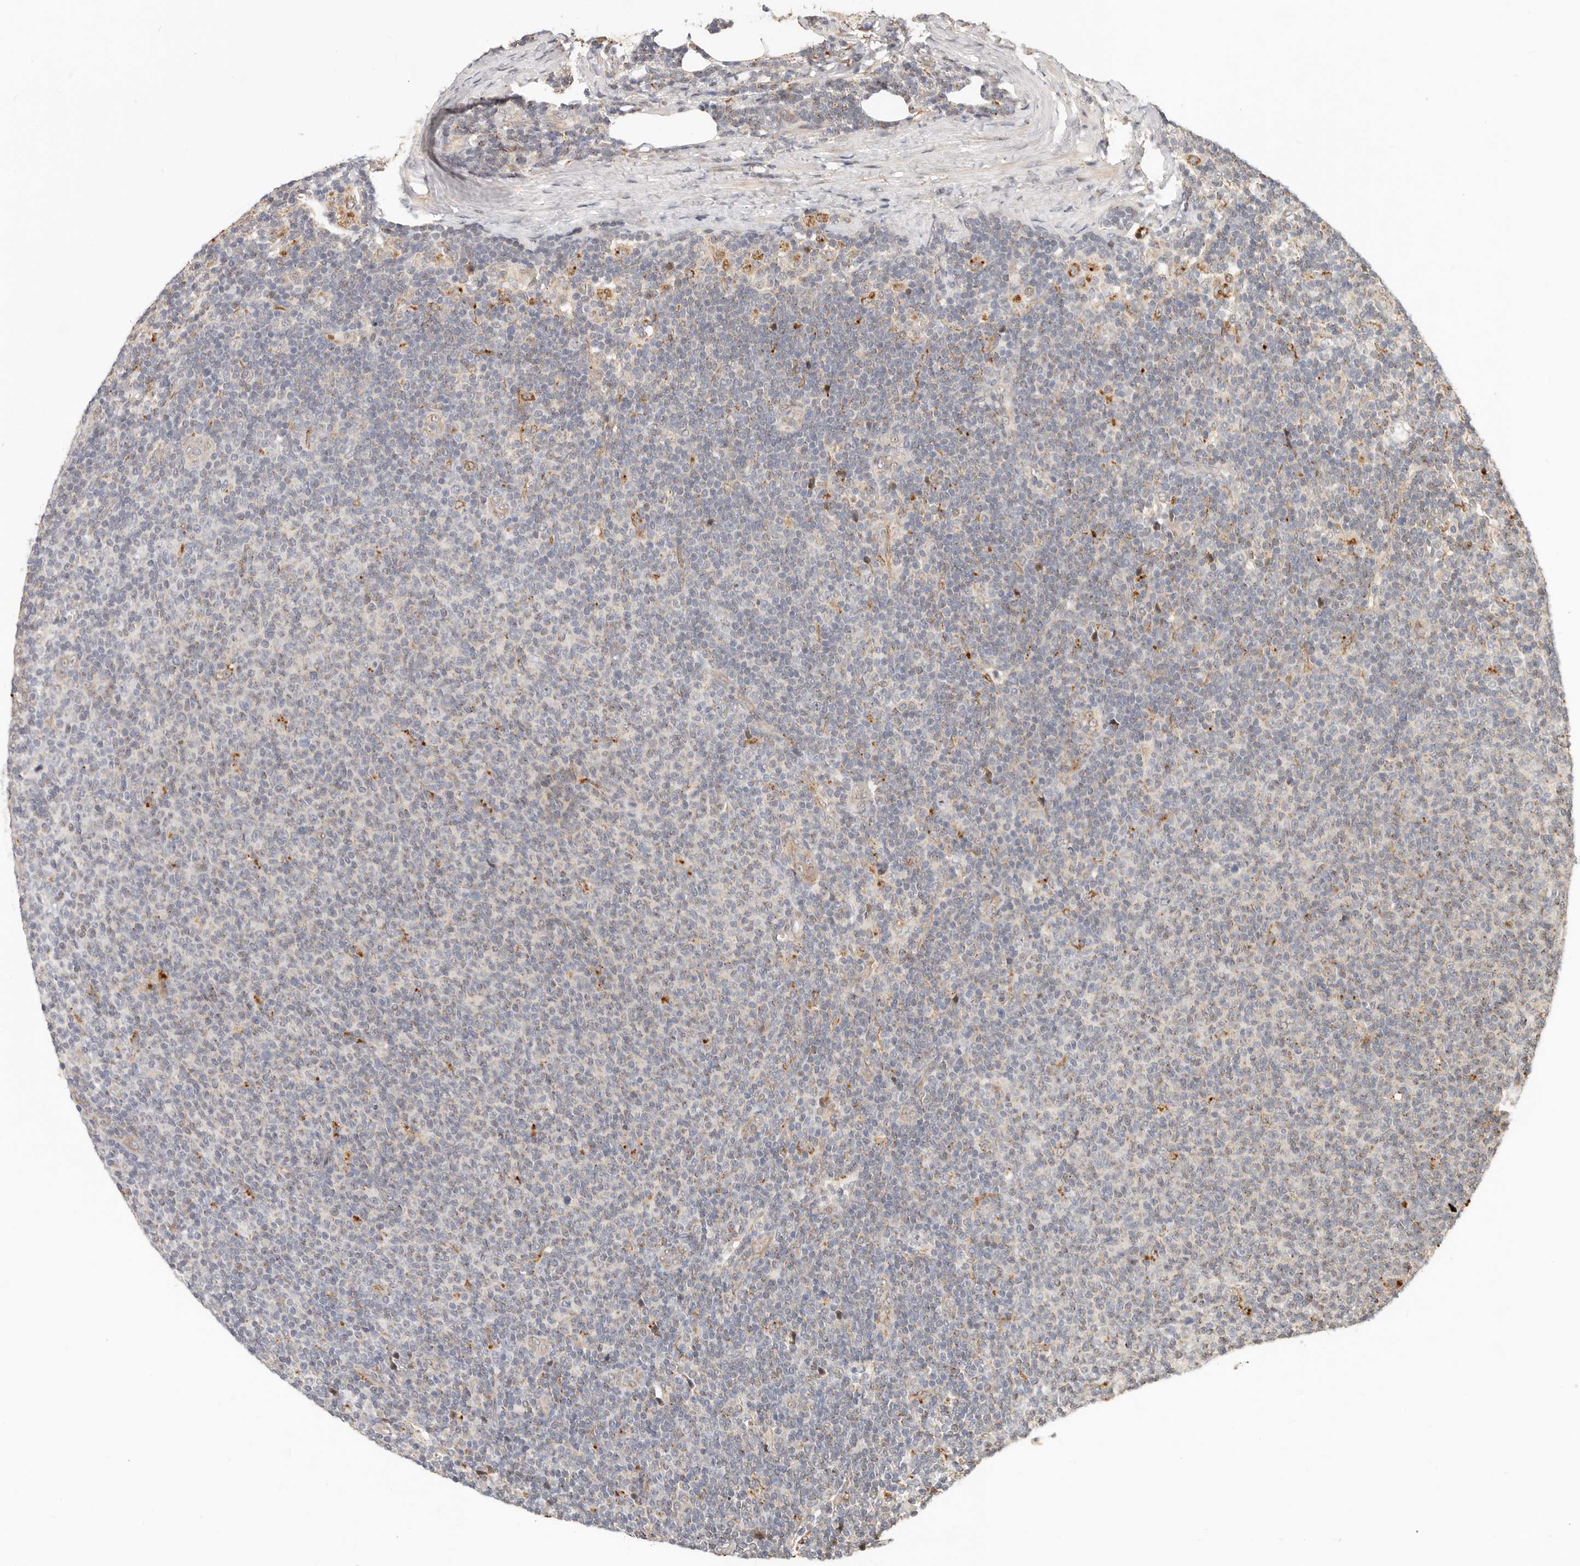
{"staining": {"intensity": "negative", "quantity": "none", "location": "none"}, "tissue": "lymphoma", "cell_type": "Tumor cells", "image_type": "cancer", "snomed": [{"axis": "morphology", "description": "Malignant lymphoma, non-Hodgkin's type, Low grade"}, {"axis": "topography", "description": "Lymph node"}], "caption": "Tumor cells are negative for protein expression in human low-grade malignant lymphoma, non-Hodgkin's type.", "gene": "ZRANB1", "patient": {"sex": "male", "age": 66}}